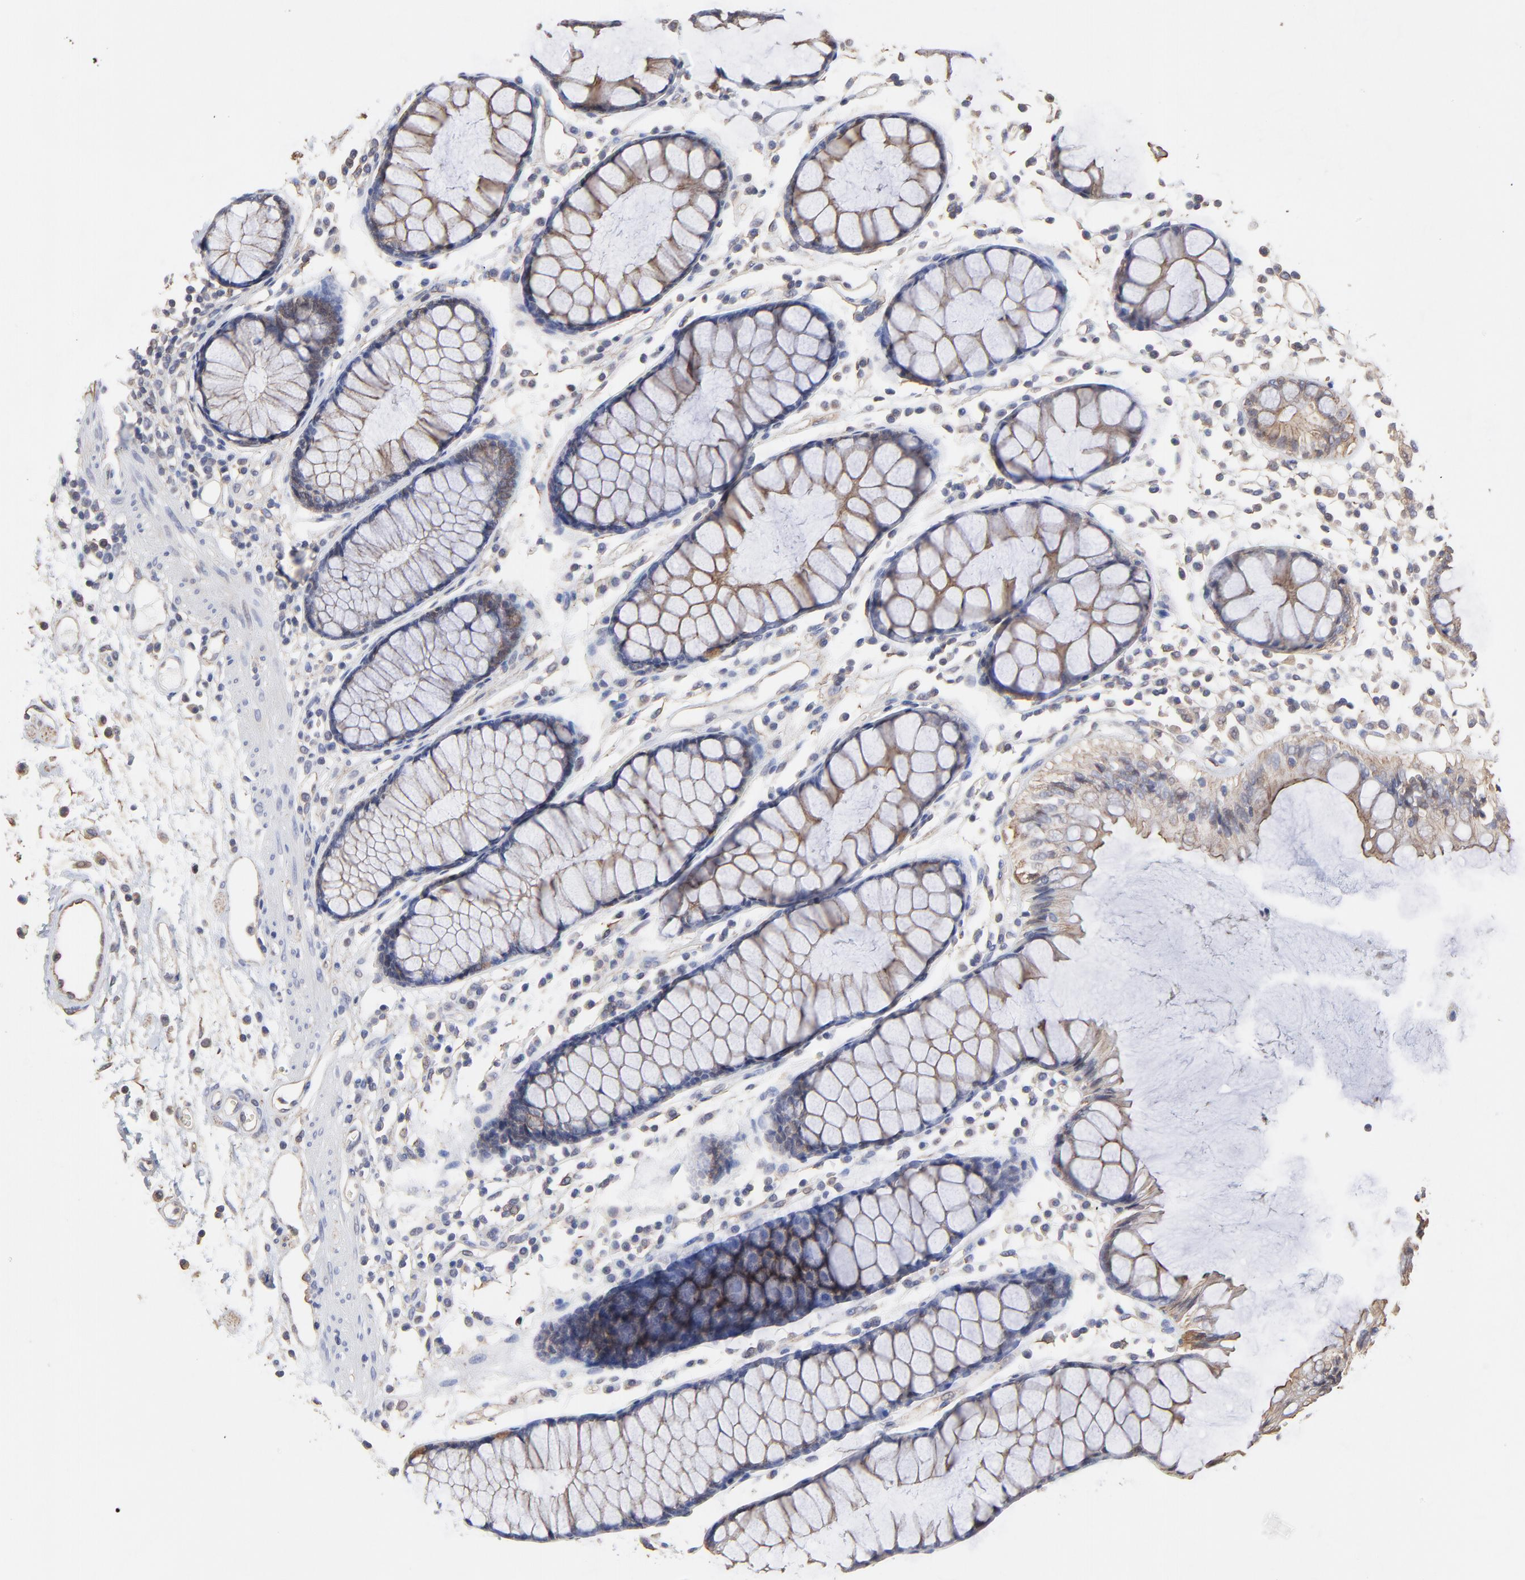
{"staining": {"intensity": "weak", "quantity": ">75%", "location": "cytoplasmic/membranous"}, "tissue": "colon", "cell_type": "Endothelial cells", "image_type": "normal", "snomed": [{"axis": "morphology", "description": "Normal tissue, NOS"}, {"axis": "topography", "description": "Colon"}], "caption": "Protein expression analysis of benign human colon reveals weak cytoplasmic/membranous expression in approximately >75% of endothelial cells. (Stains: DAB (3,3'-diaminobenzidine) in brown, nuclei in blue, Microscopy: brightfield microscopy at high magnification).", "gene": "ARMT1", "patient": {"sex": "female", "age": 78}}